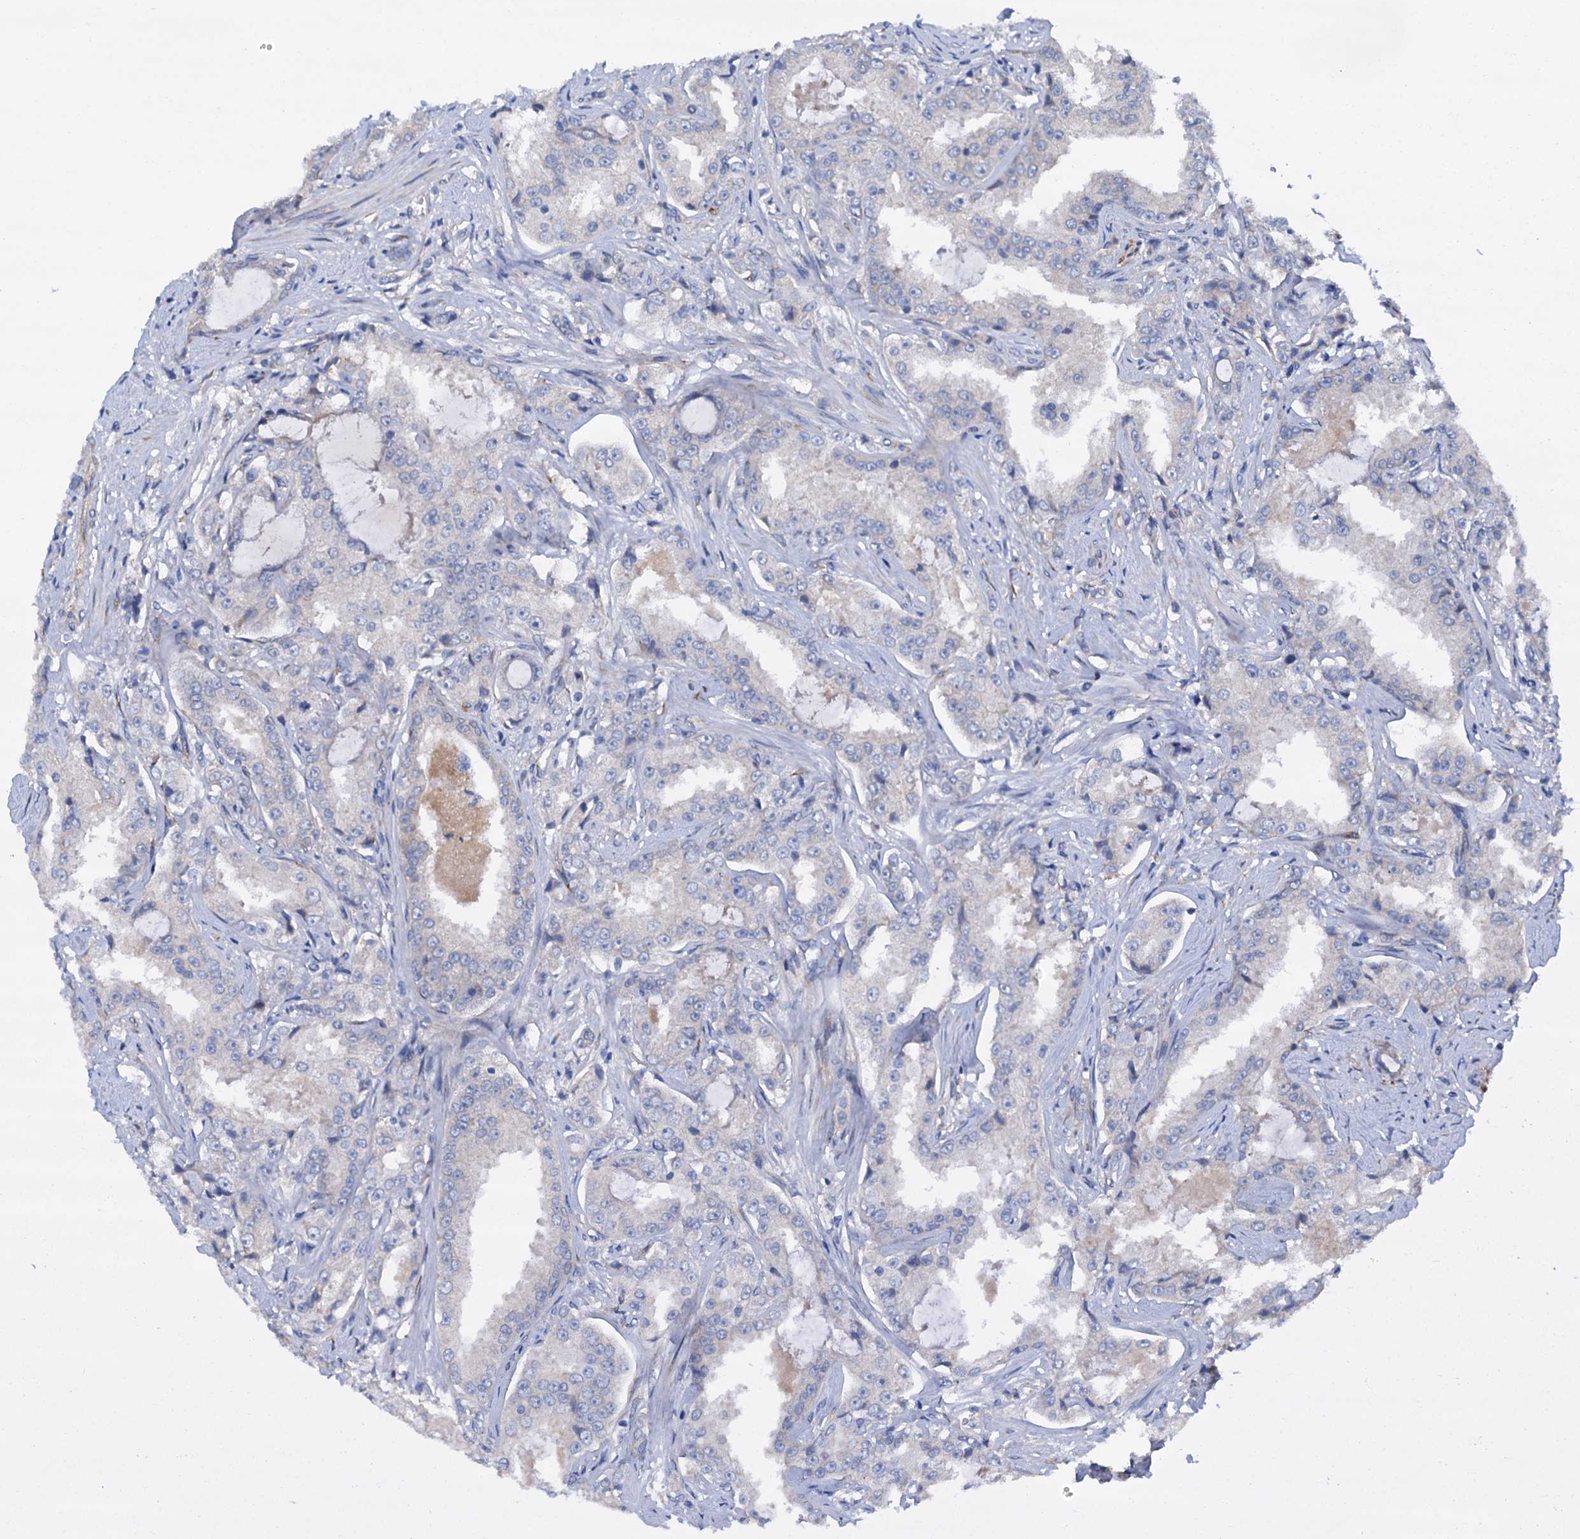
{"staining": {"intensity": "negative", "quantity": "none", "location": "none"}, "tissue": "prostate cancer", "cell_type": "Tumor cells", "image_type": "cancer", "snomed": [{"axis": "morphology", "description": "Adenocarcinoma, High grade"}, {"axis": "topography", "description": "Prostate"}], "caption": "Immunohistochemistry (IHC) of human prostate high-grade adenocarcinoma shows no expression in tumor cells. The staining is performed using DAB (3,3'-diaminobenzidine) brown chromogen with nuclei counter-stained in using hematoxylin.", "gene": "RASSF9", "patient": {"sex": "male", "age": 73}}